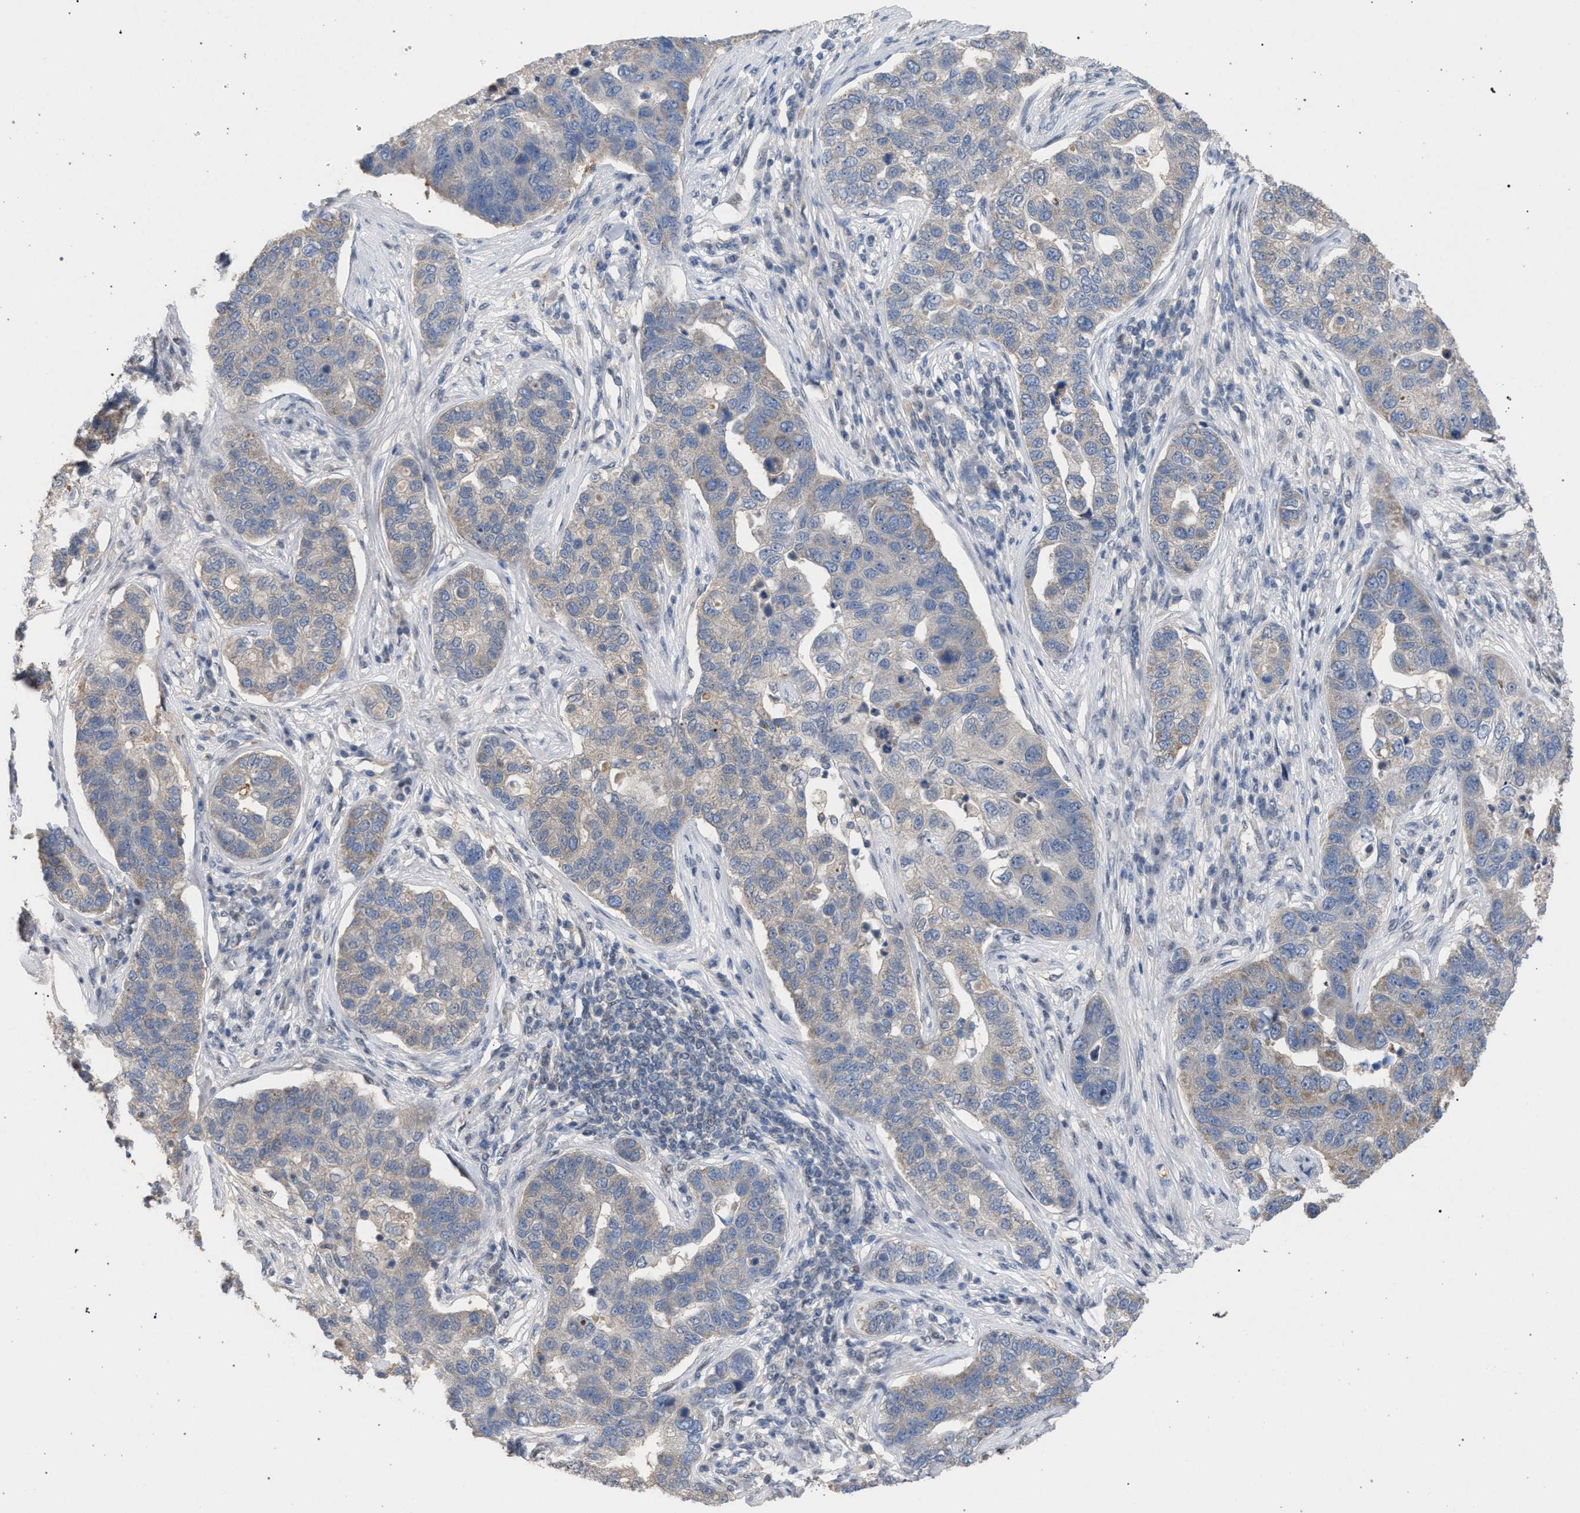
{"staining": {"intensity": "weak", "quantity": "25%-75%", "location": "cytoplasmic/membranous"}, "tissue": "pancreatic cancer", "cell_type": "Tumor cells", "image_type": "cancer", "snomed": [{"axis": "morphology", "description": "Adenocarcinoma, NOS"}, {"axis": "topography", "description": "Pancreas"}], "caption": "IHC of human pancreatic cancer (adenocarcinoma) displays low levels of weak cytoplasmic/membranous expression in about 25%-75% of tumor cells. (DAB IHC with brightfield microscopy, high magnification).", "gene": "TECPR1", "patient": {"sex": "female", "age": 61}}